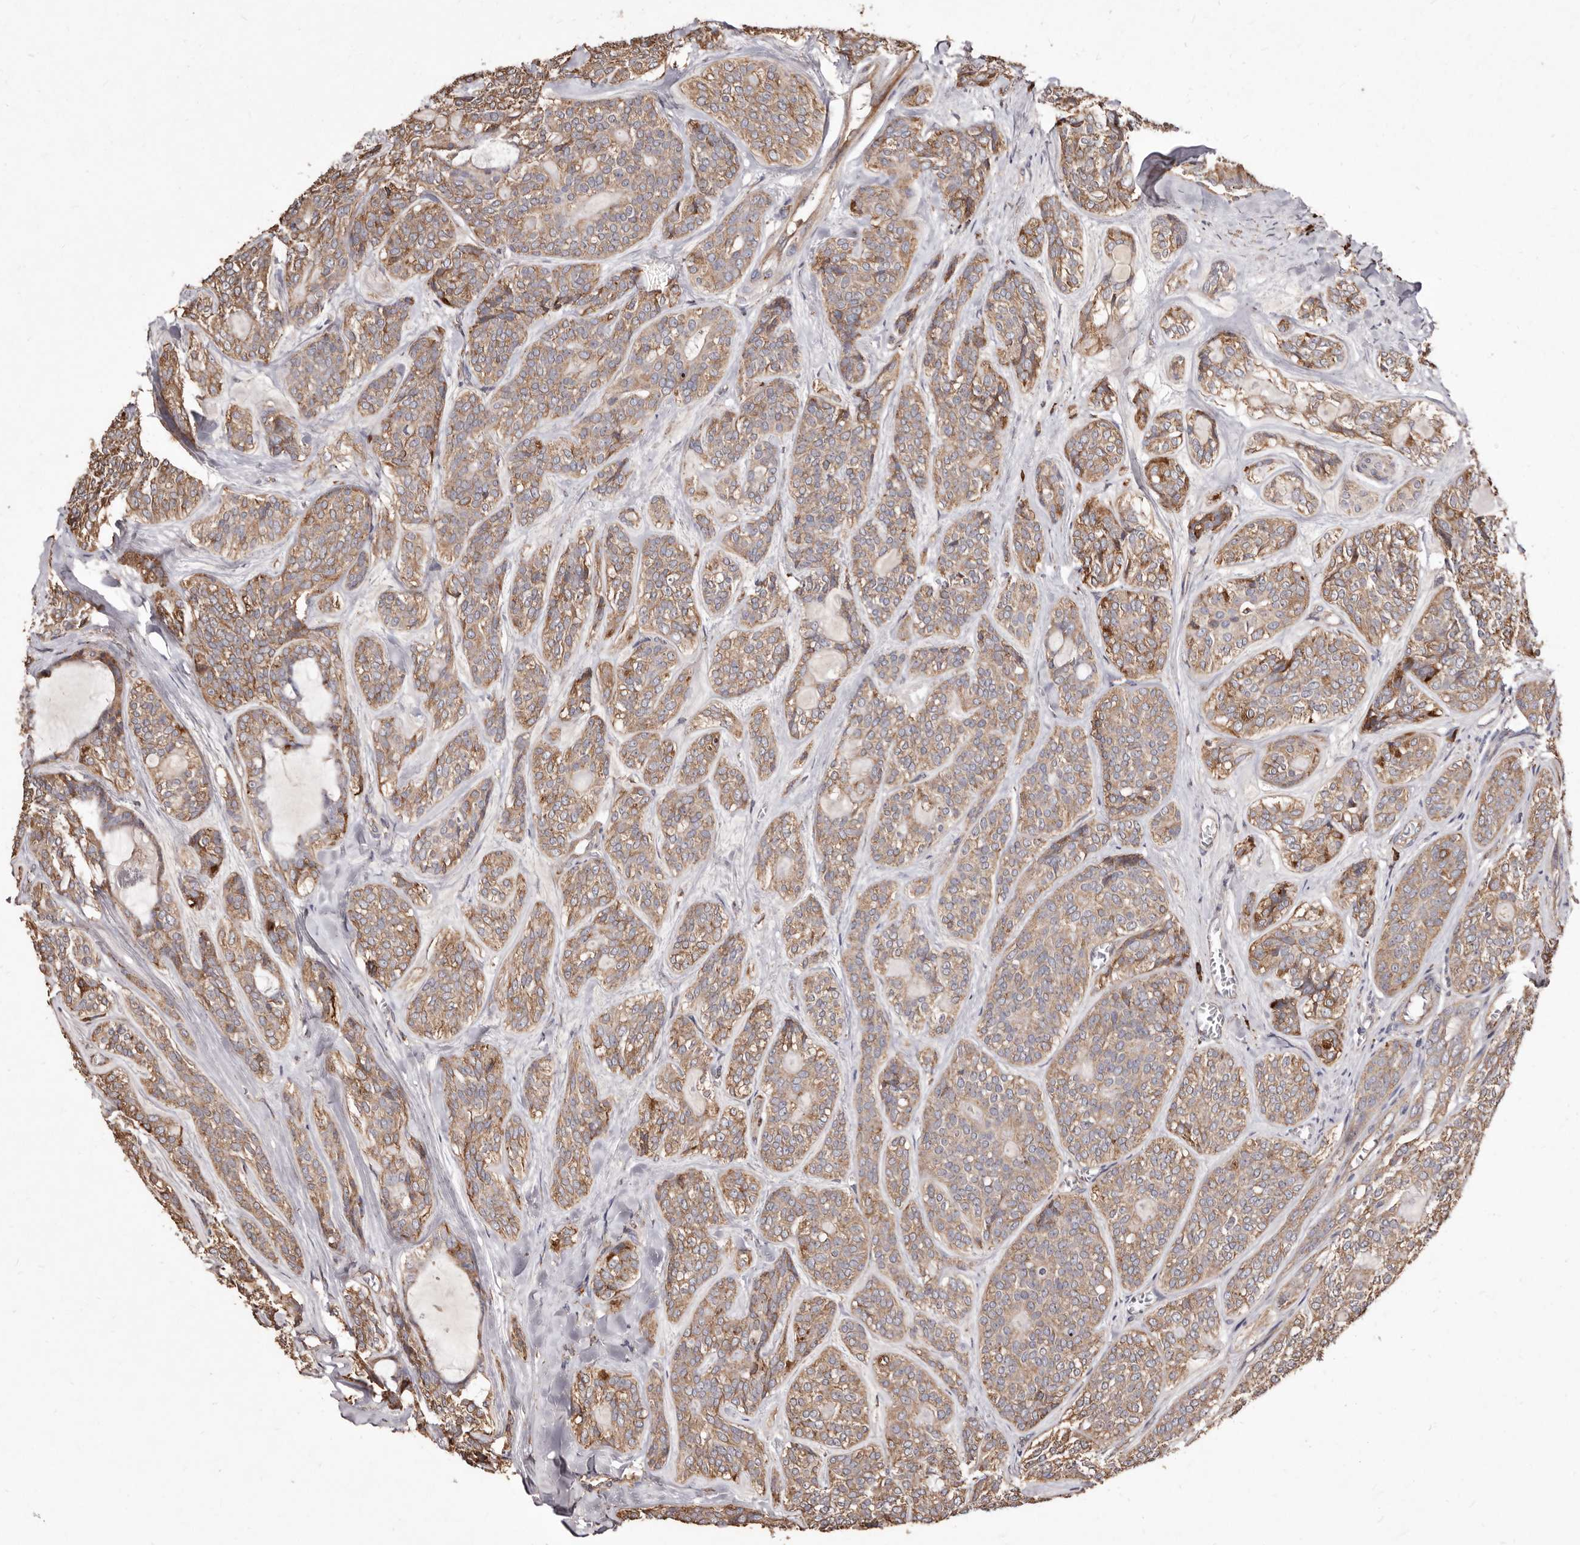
{"staining": {"intensity": "moderate", "quantity": ">75%", "location": "cytoplasmic/membranous"}, "tissue": "head and neck cancer", "cell_type": "Tumor cells", "image_type": "cancer", "snomed": [{"axis": "morphology", "description": "Adenocarcinoma, NOS"}, {"axis": "topography", "description": "Head-Neck"}], "caption": "DAB (3,3'-diaminobenzidine) immunohistochemical staining of human head and neck cancer displays moderate cytoplasmic/membranous protein positivity in about >75% of tumor cells. Nuclei are stained in blue.", "gene": "STEAP2", "patient": {"sex": "male", "age": 66}}